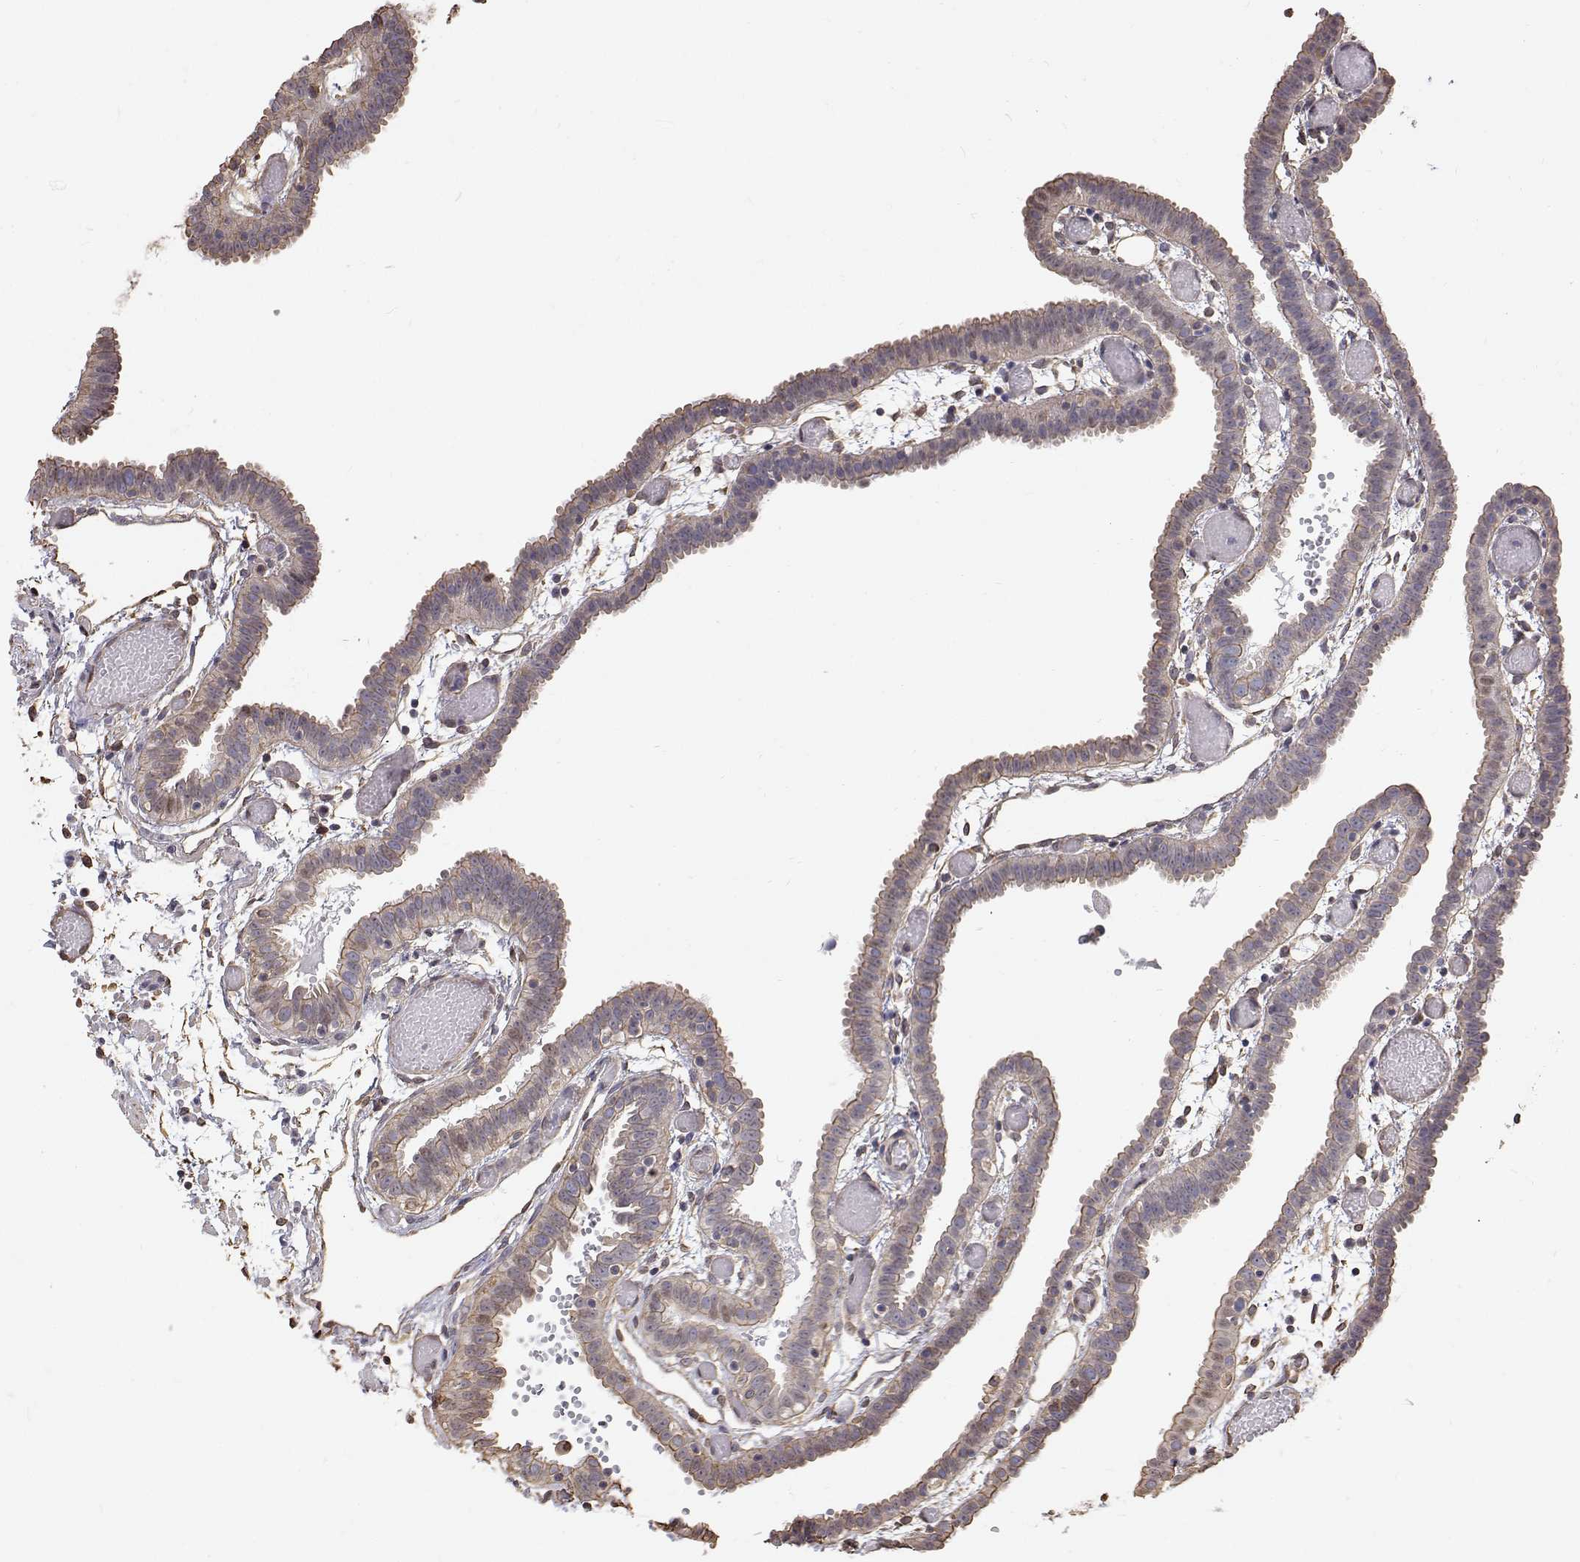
{"staining": {"intensity": "weak", "quantity": "25%-75%", "location": "cytoplasmic/membranous"}, "tissue": "fallopian tube", "cell_type": "Glandular cells", "image_type": "normal", "snomed": [{"axis": "morphology", "description": "Normal tissue, NOS"}, {"axis": "topography", "description": "Fallopian tube"}], "caption": "Glandular cells display weak cytoplasmic/membranous positivity in approximately 25%-75% of cells in unremarkable fallopian tube. Immunohistochemistry (ihc) stains the protein in brown and the nuclei are stained blue.", "gene": "GSDMA", "patient": {"sex": "female", "age": 37}}